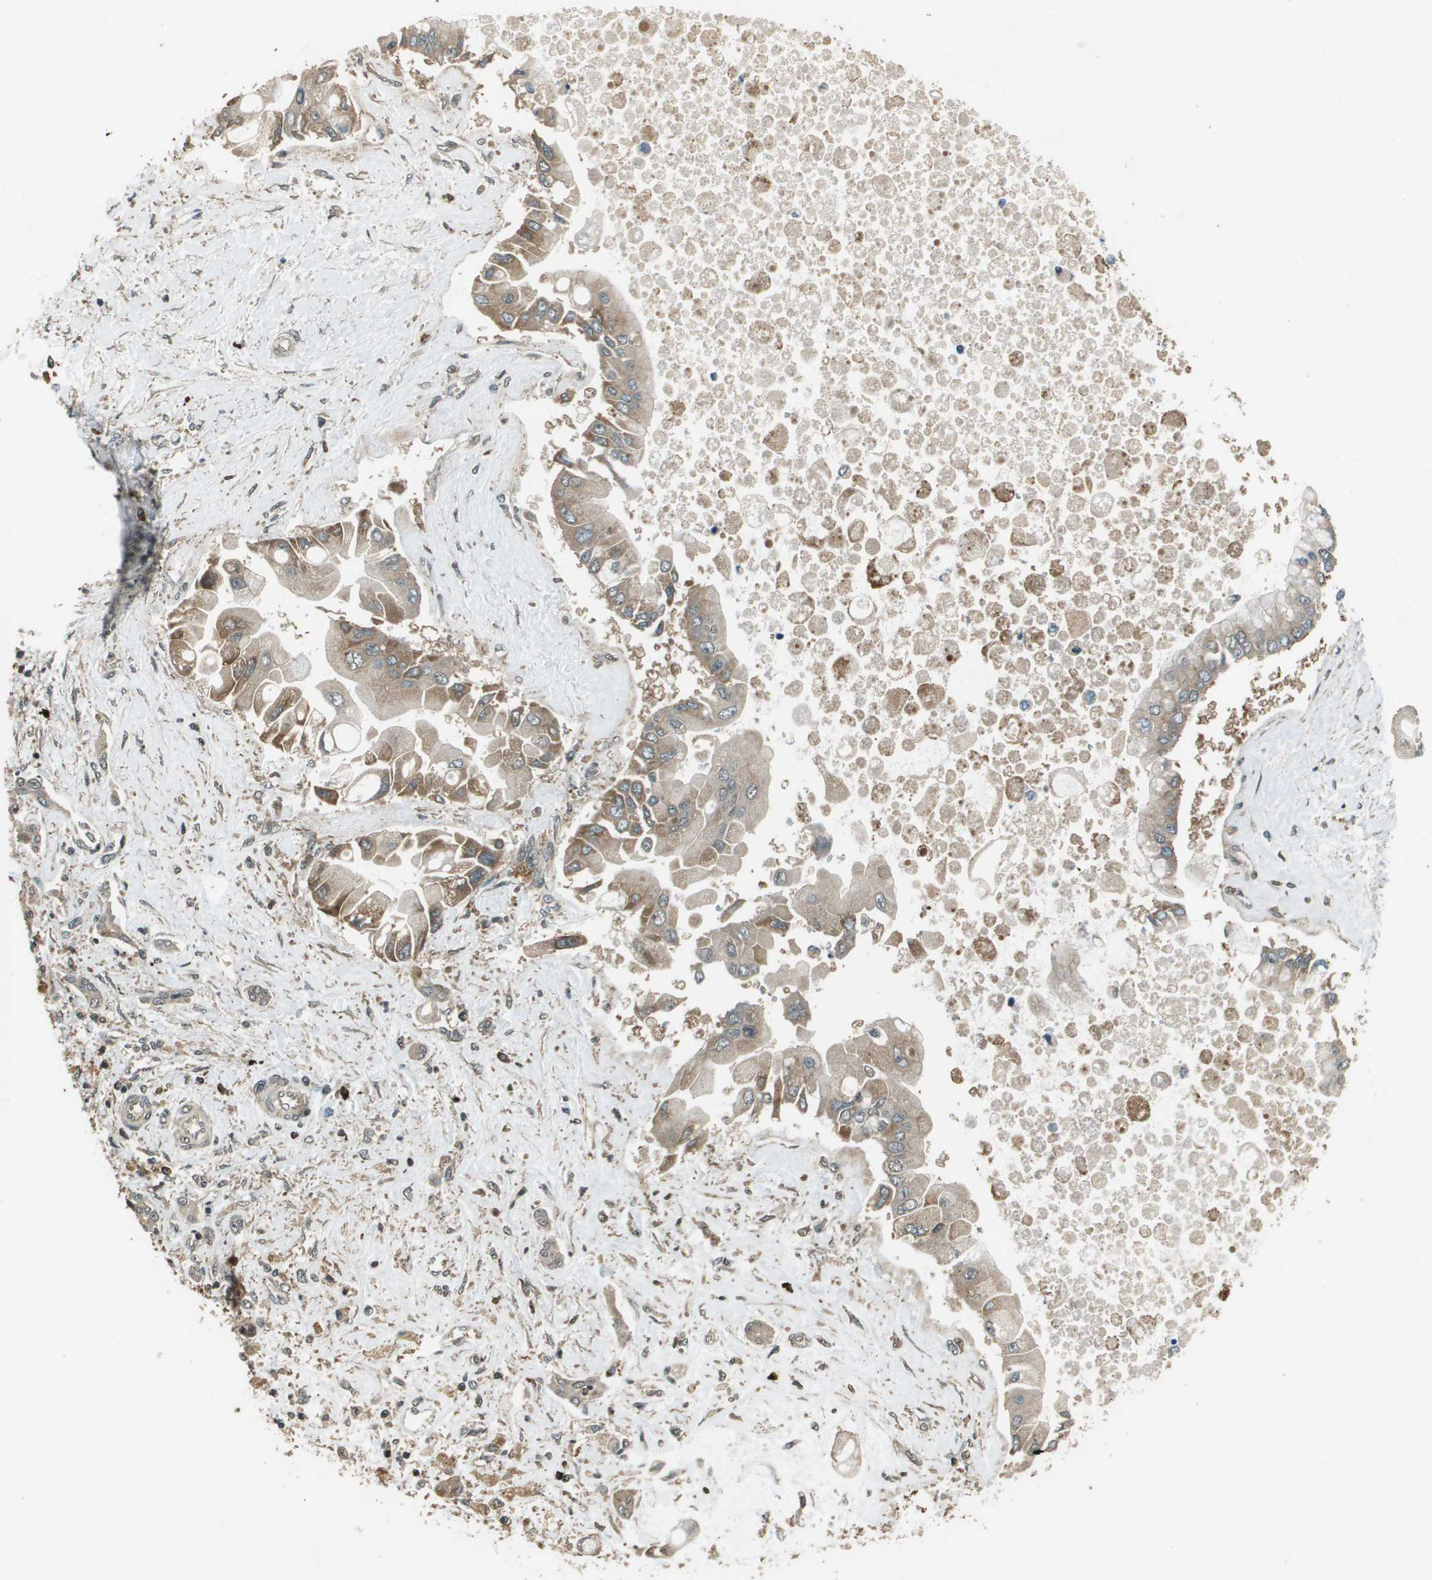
{"staining": {"intensity": "moderate", "quantity": ">75%", "location": "cytoplasmic/membranous"}, "tissue": "liver cancer", "cell_type": "Tumor cells", "image_type": "cancer", "snomed": [{"axis": "morphology", "description": "Cholangiocarcinoma"}, {"axis": "topography", "description": "Liver"}], "caption": "High-magnification brightfield microscopy of liver cholangiocarcinoma stained with DAB (brown) and counterstained with hematoxylin (blue). tumor cells exhibit moderate cytoplasmic/membranous positivity is present in approximately>75% of cells.", "gene": "SDC3", "patient": {"sex": "male", "age": 50}}